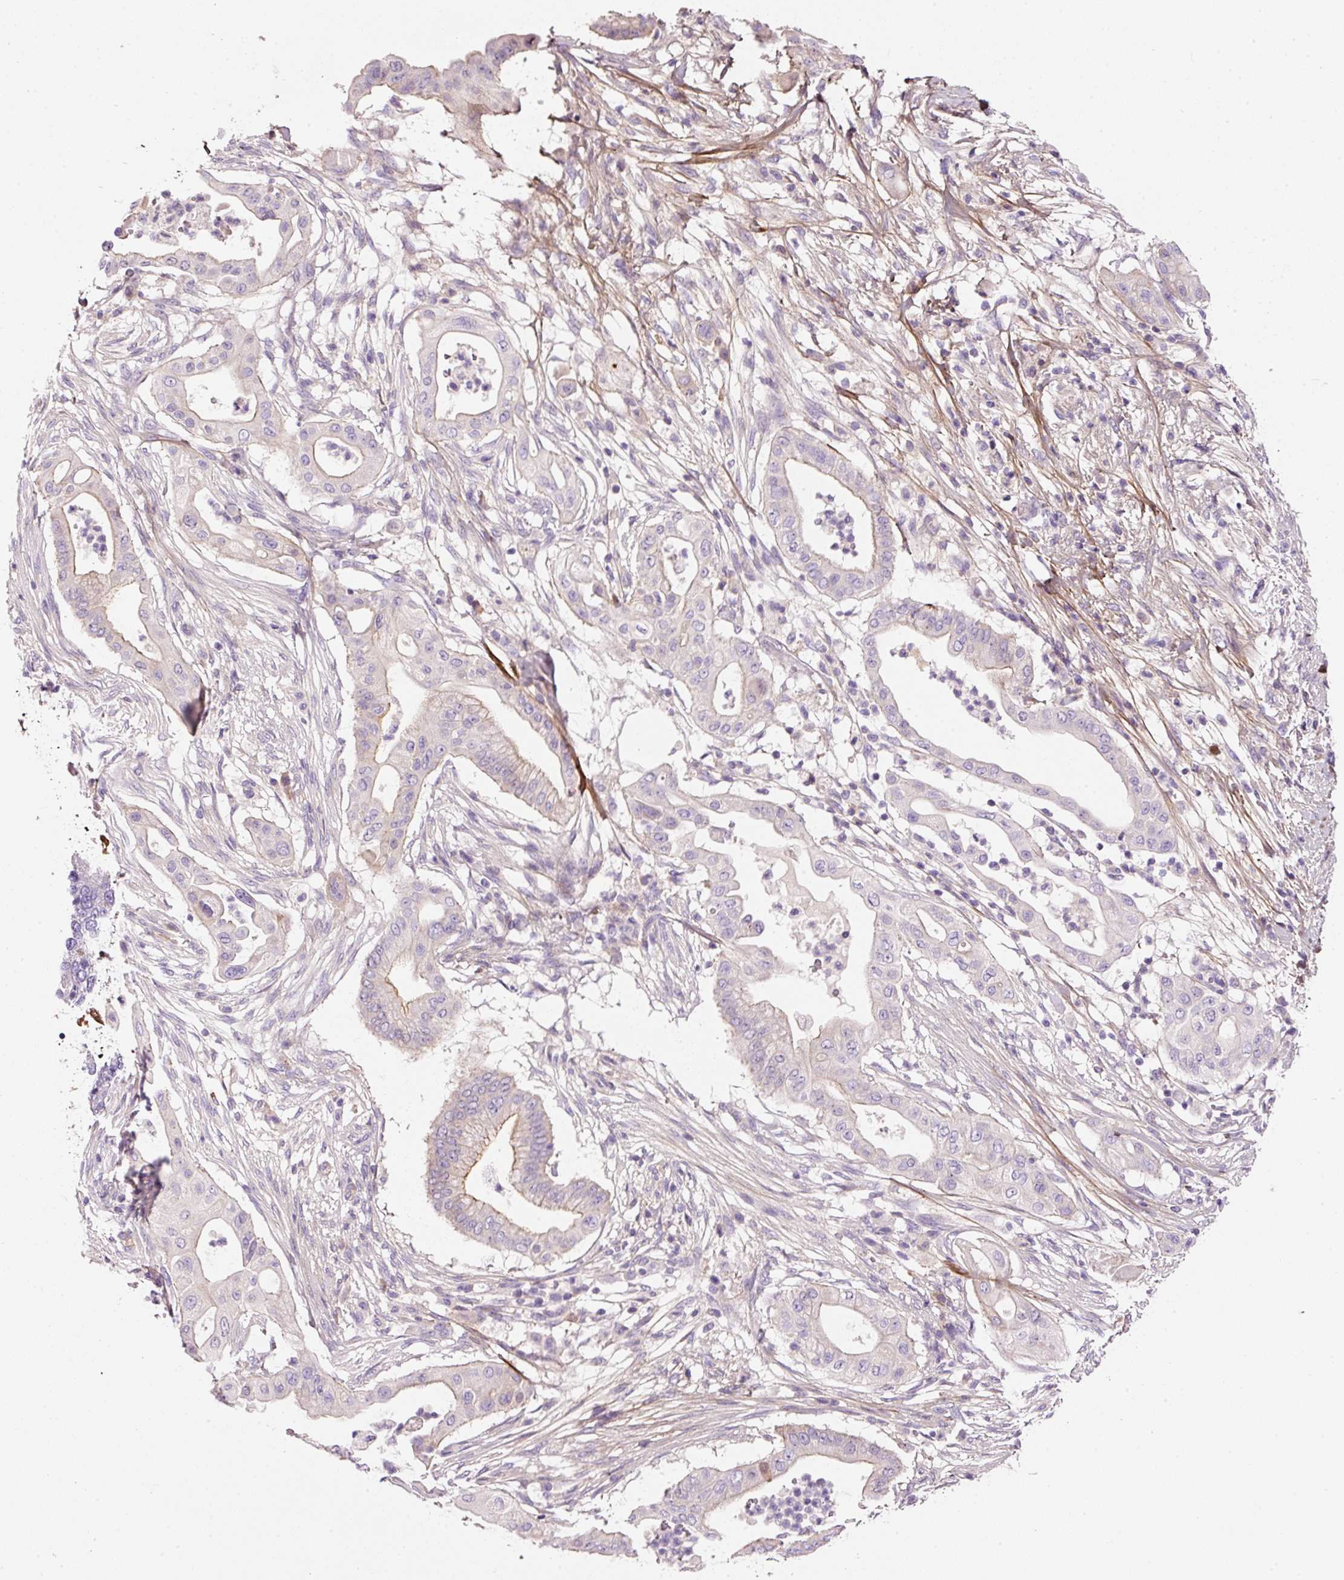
{"staining": {"intensity": "moderate", "quantity": "<25%", "location": "cytoplasmic/membranous"}, "tissue": "pancreatic cancer", "cell_type": "Tumor cells", "image_type": "cancer", "snomed": [{"axis": "morphology", "description": "Adenocarcinoma, NOS"}, {"axis": "topography", "description": "Pancreas"}], "caption": "About <25% of tumor cells in pancreatic adenocarcinoma demonstrate moderate cytoplasmic/membranous protein staining as visualized by brown immunohistochemical staining.", "gene": "SOS2", "patient": {"sex": "male", "age": 68}}